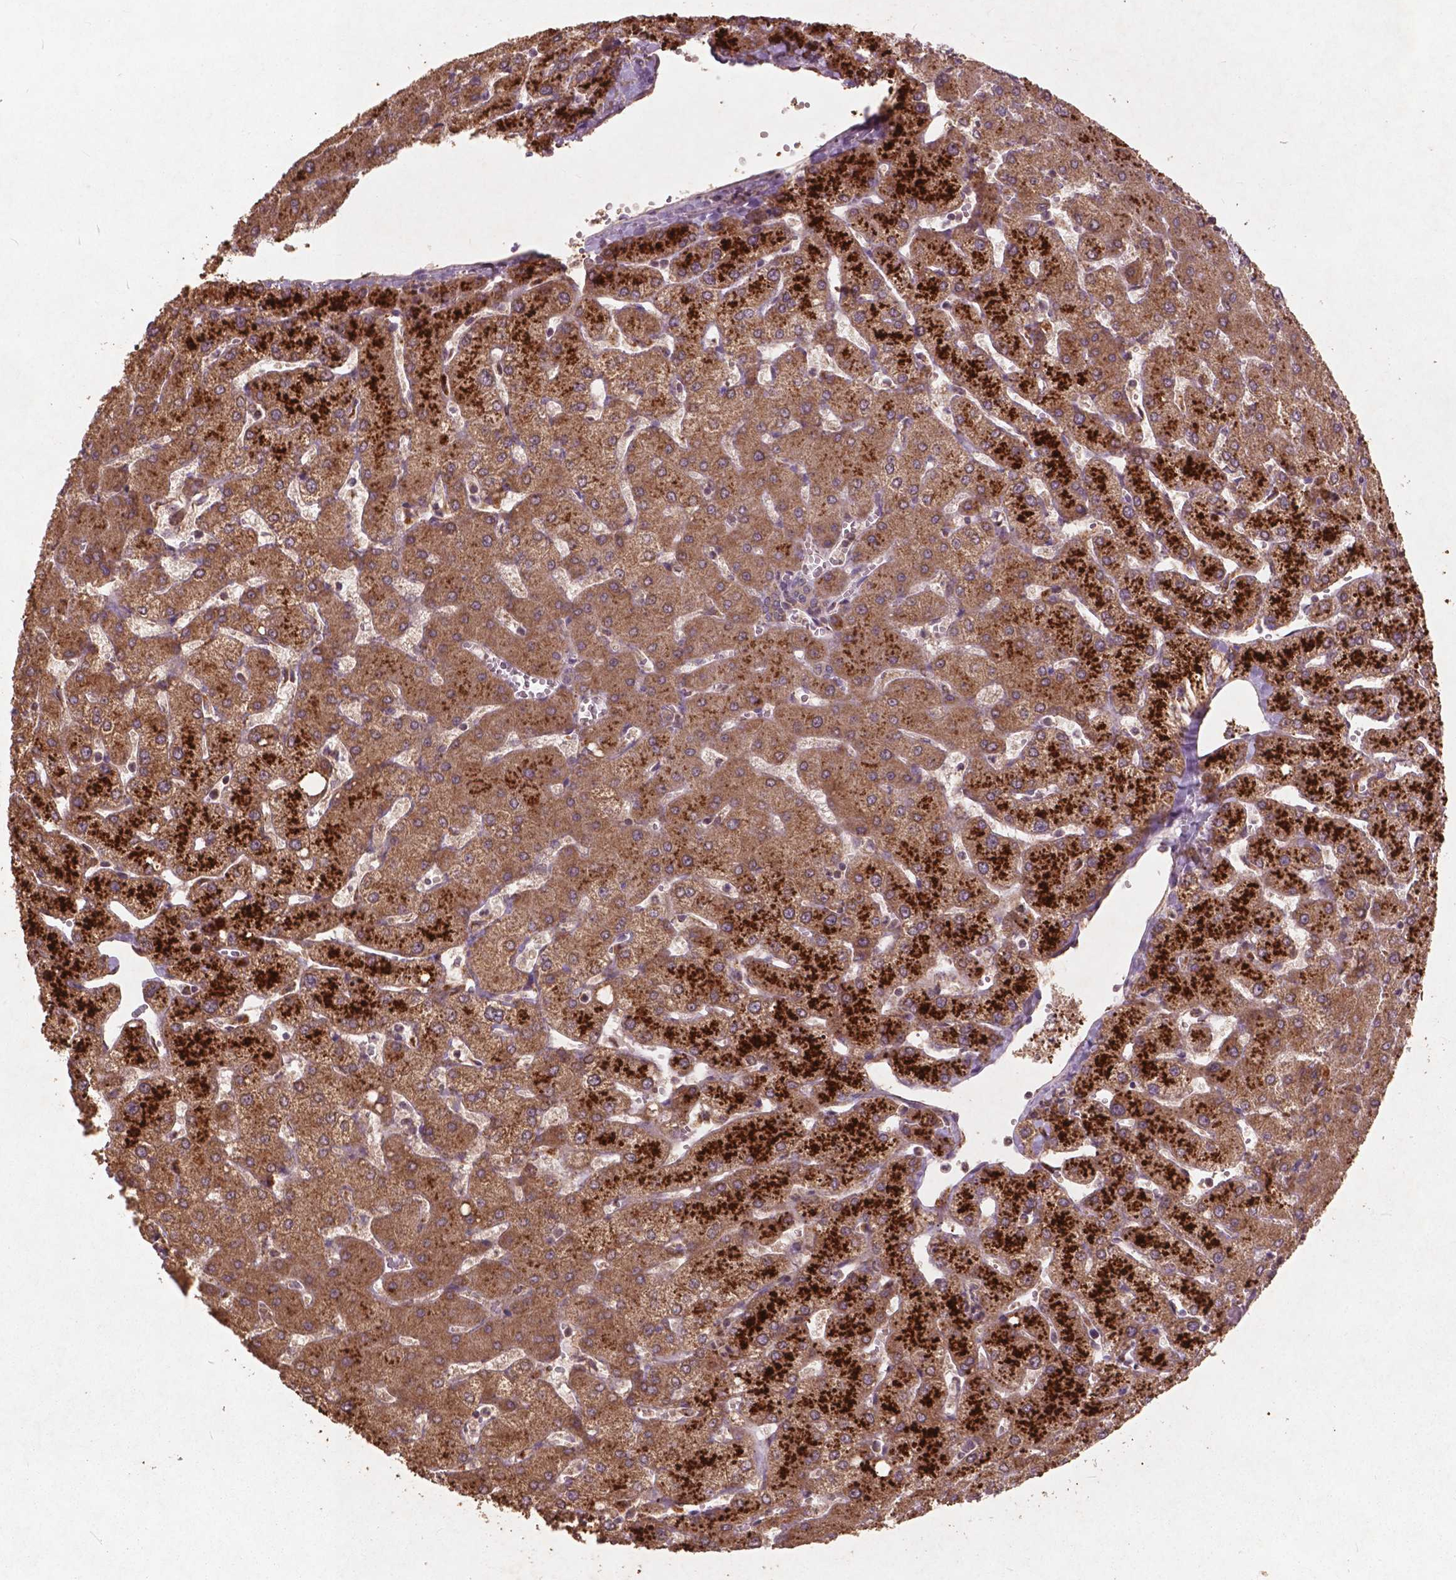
{"staining": {"intensity": "weak", "quantity": ">75%", "location": "cytoplasmic/membranous"}, "tissue": "liver", "cell_type": "Cholangiocytes", "image_type": "normal", "snomed": [{"axis": "morphology", "description": "Normal tissue, NOS"}, {"axis": "topography", "description": "Liver"}], "caption": "Brown immunohistochemical staining in benign human liver demonstrates weak cytoplasmic/membranous staining in approximately >75% of cholangiocytes. (Brightfield microscopy of DAB IHC at high magnification).", "gene": "ST6GALNAC5", "patient": {"sex": "female", "age": 54}}